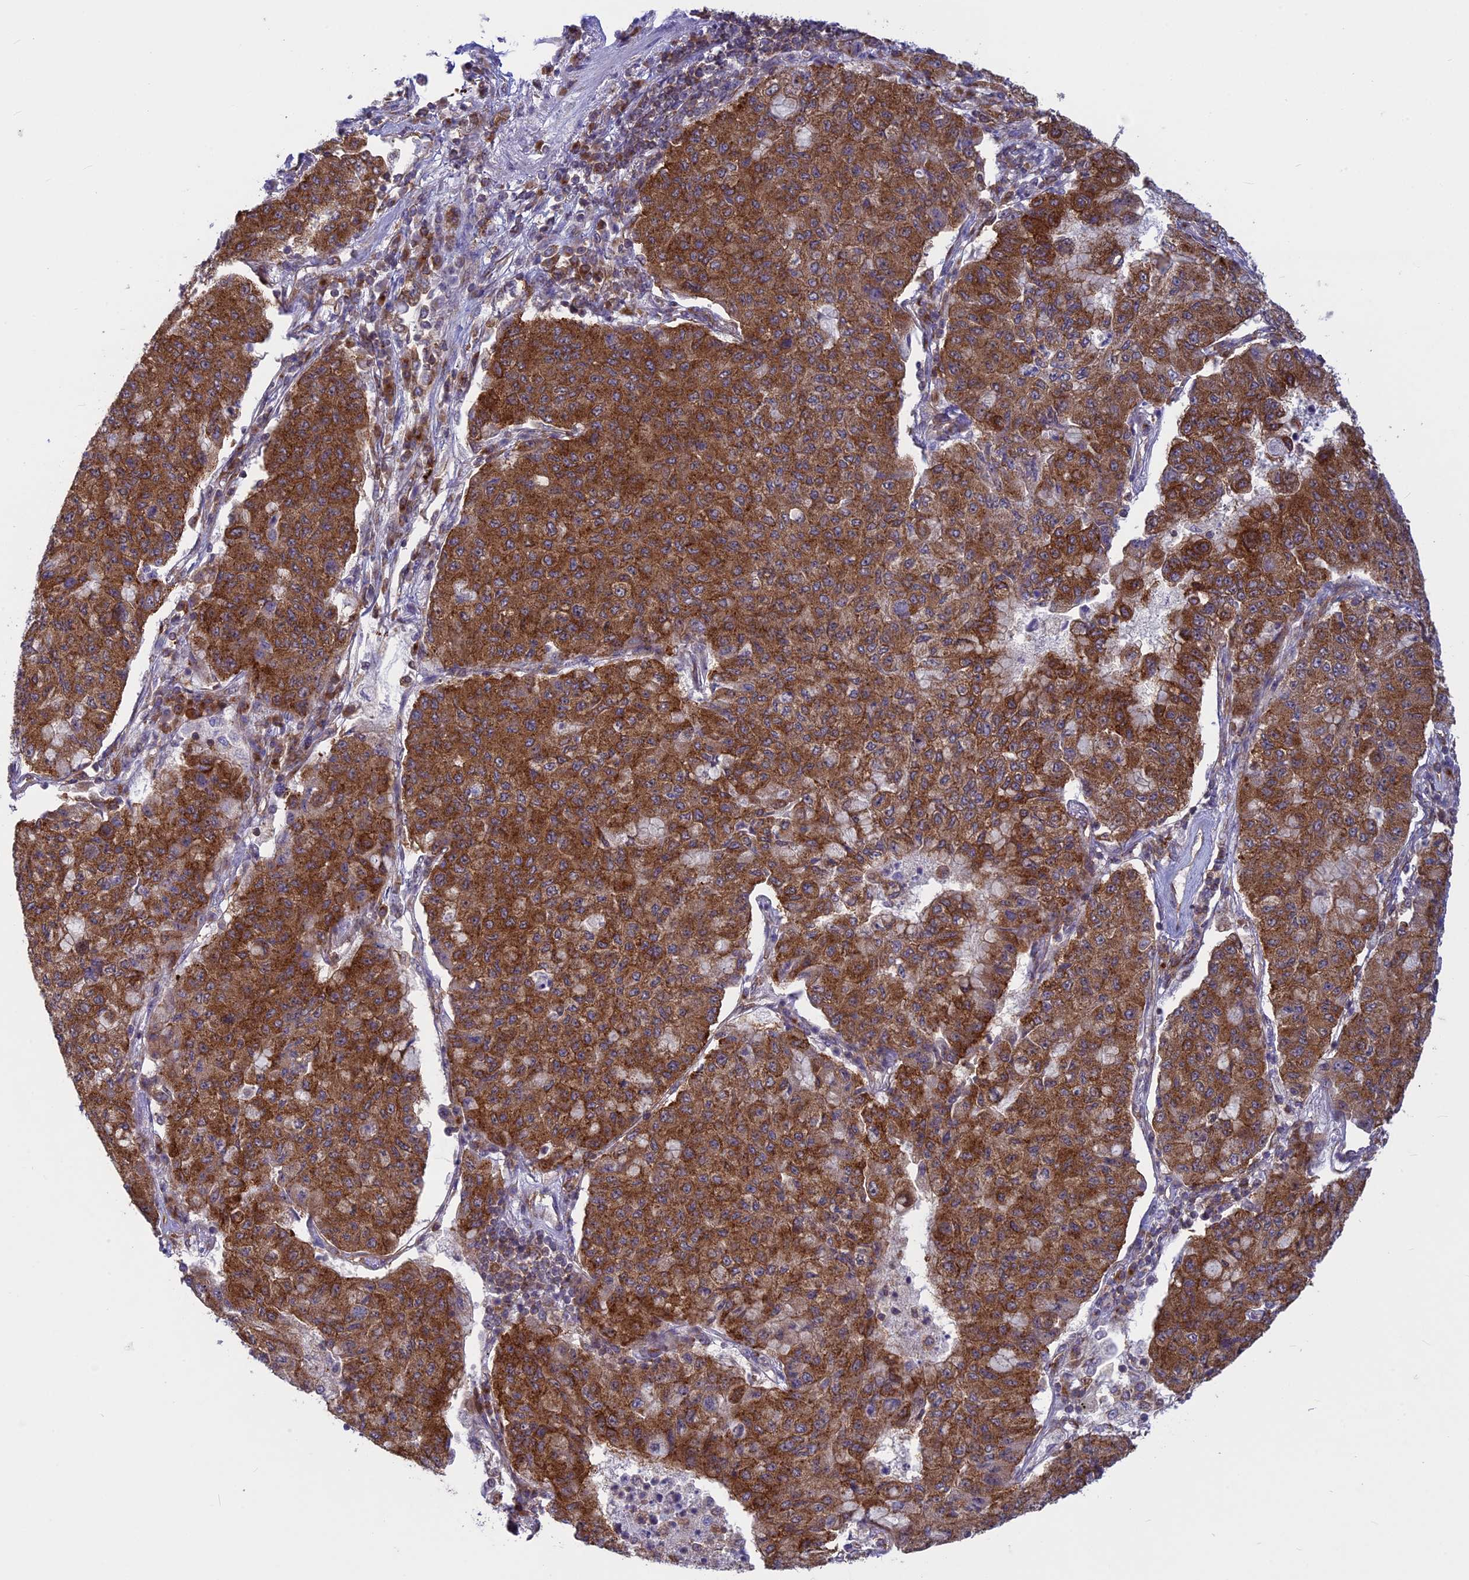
{"staining": {"intensity": "strong", "quantity": ">75%", "location": "cytoplasmic/membranous"}, "tissue": "lung cancer", "cell_type": "Tumor cells", "image_type": "cancer", "snomed": [{"axis": "morphology", "description": "Squamous cell carcinoma, NOS"}, {"axis": "topography", "description": "Lung"}], "caption": "Tumor cells display high levels of strong cytoplasmic/membranous staining in approximately >75% of cells in lung squamous cell carcinoma.", "gene": "CLINT1", "patient": {"sex": "male", "age": 74}}